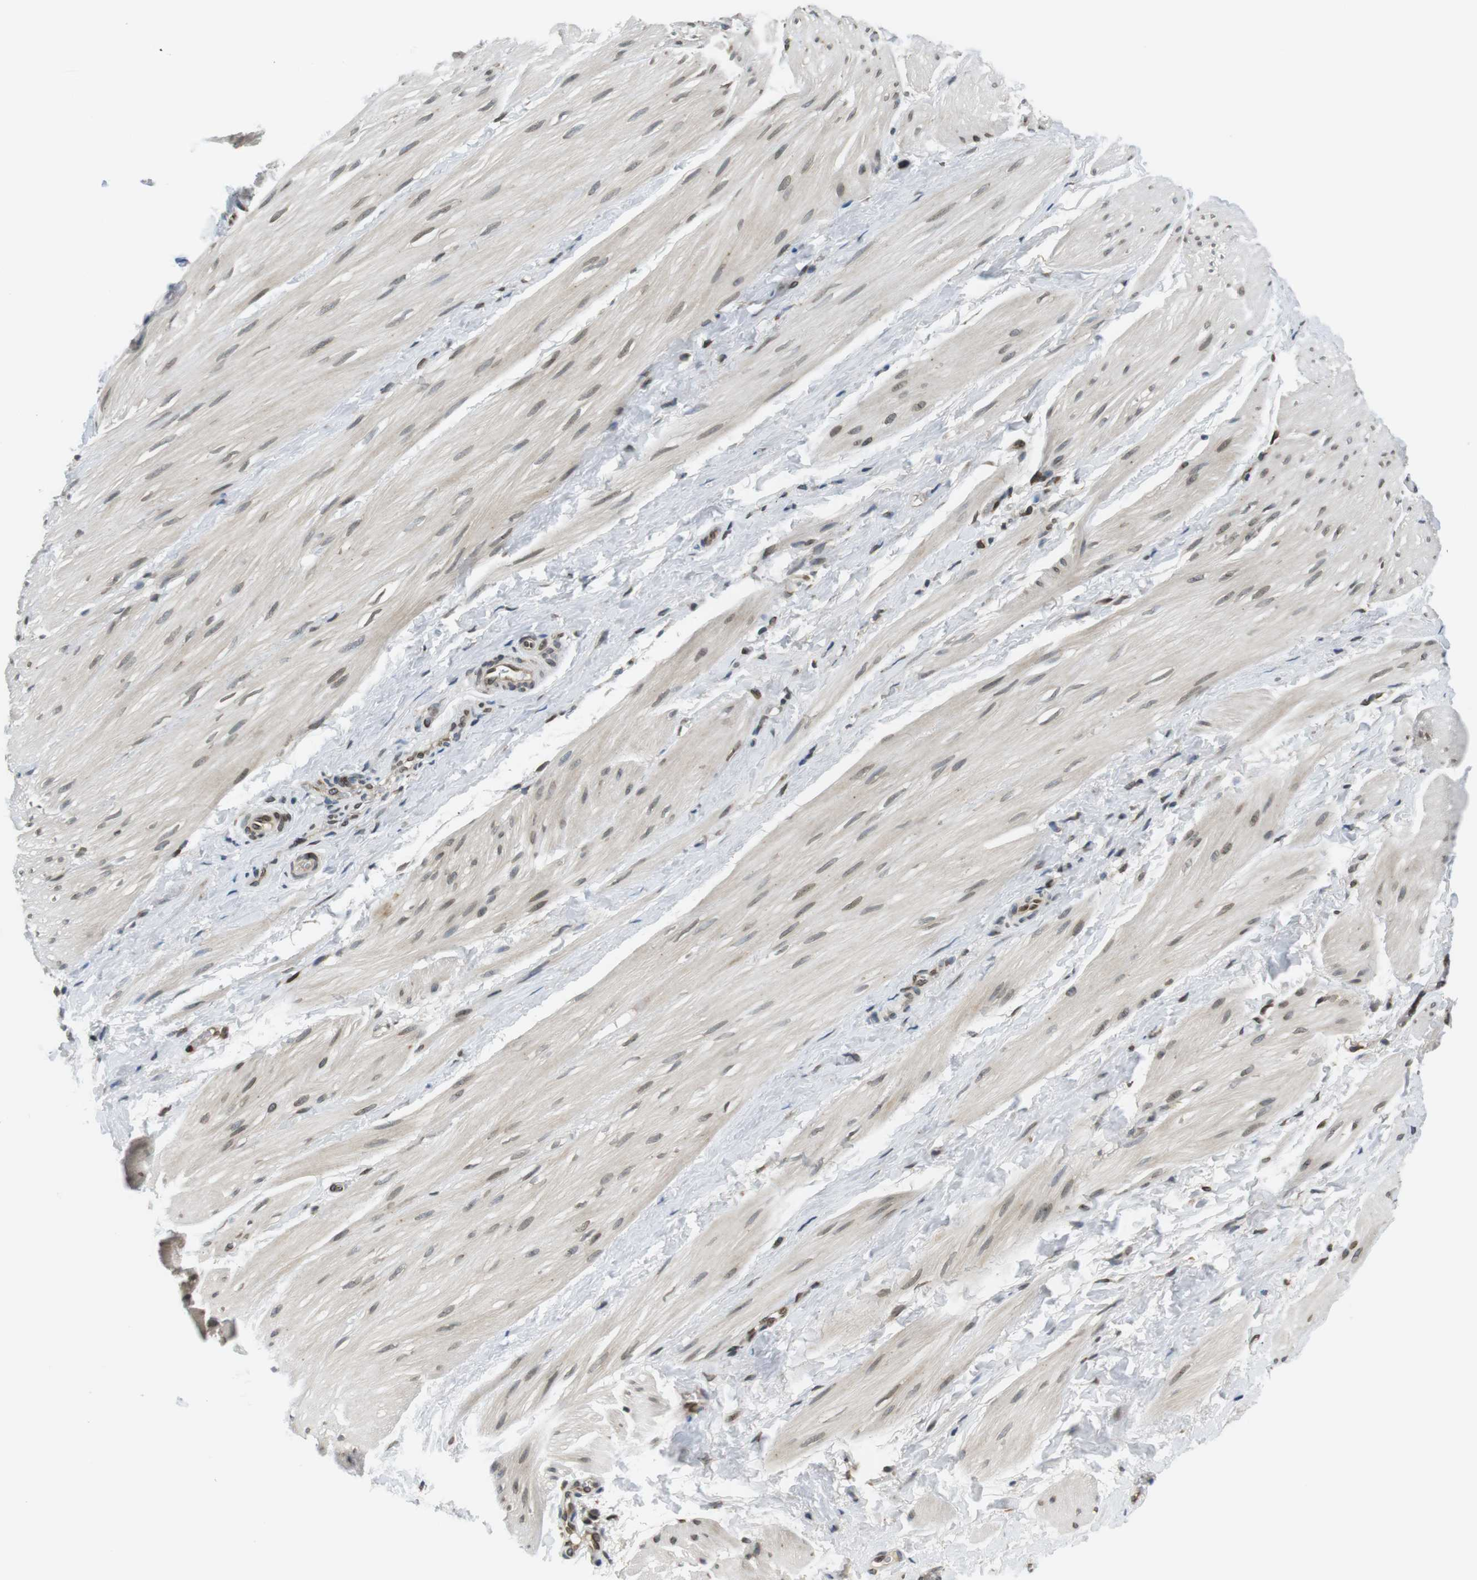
{"staining": {"intensity": "moderate", "quantity": "25%-75%", "location": "cytoplasmic/membranous,nuclear"}, "tissue": "smooth muscle", "cell_type": "Smooth muscle cells", "image_type": "normal", "snomed": [{"axis": "morphology", "description": "Normal tissue, NOS"}, {"axis": "topography", "description": "Smooth muscle"}], "caption": "Smooth muscle stained for a protein shows moderate cytoplasmic/membranous,nuclear positivity in smooth muscle cells. The staining was performed using DAB, with brown indicating positive protein expression. Nuclei are stained blue with hematoxylin.", "gene": "TMX4", "patient": {"sex": "male", "age": 16}}